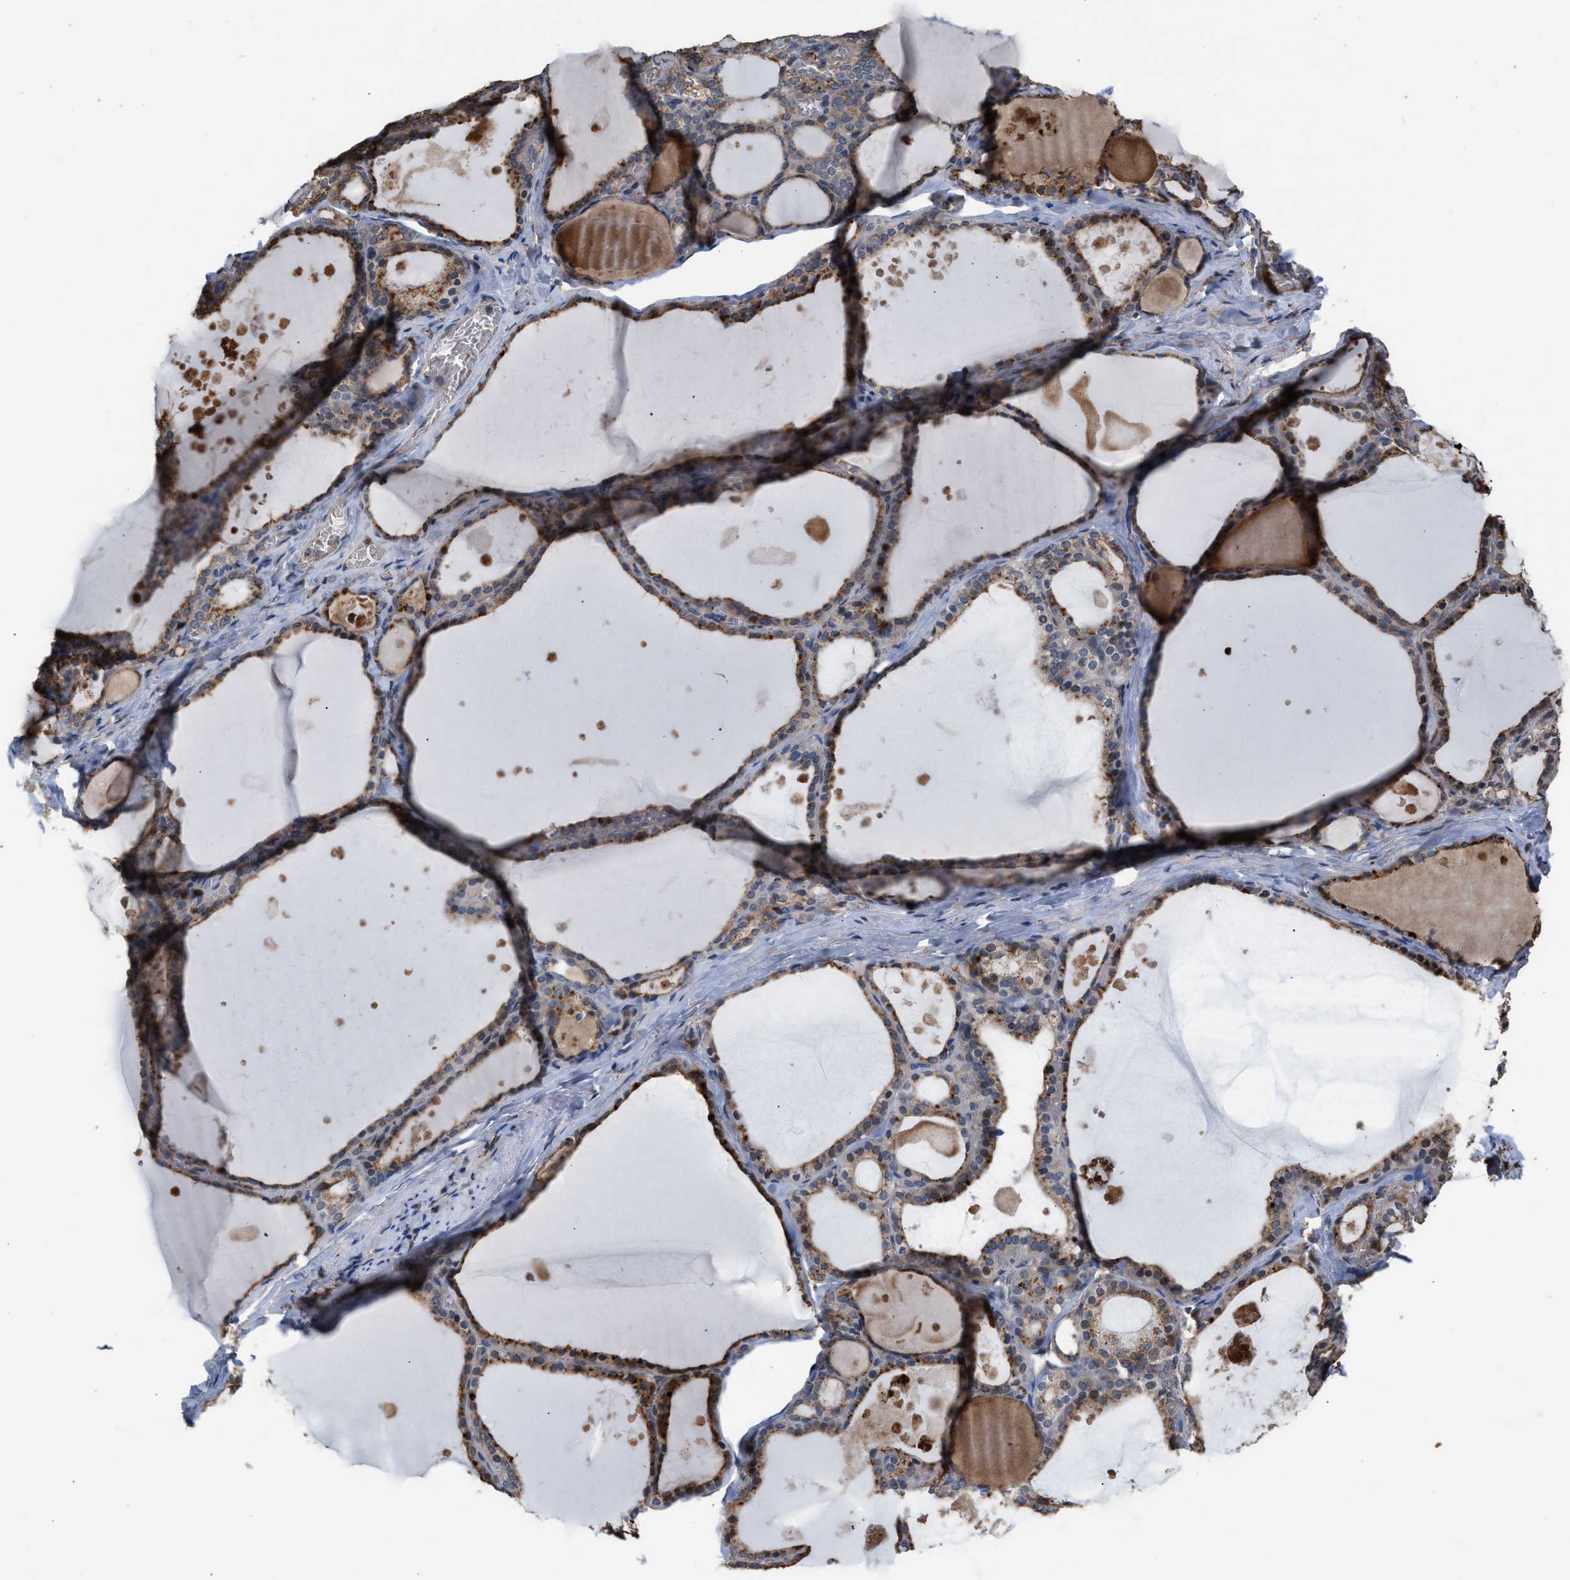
{"staining": {"intensity": "moderate", "quantity": ">75%", "location": "cytoplasmic/membranous"}, "tissue": "thyroid gland", "cell_type": "Glandular cells", "image_type": "normal", "snomed": [{"axis": "morphology", "description": "Normal tissue, NOS"}, {"axis": "topography", "description": "Thyroid gland"}], "caption": "A high-resolution photomicrograph shows immunohistochemistry staining of benign thyroid gland, which exhibits moderate cytoplasmic/membranous expression in about >75% of glandular cells.", "gene": "ELMO3", "patient": {"sex": "male", "age": 56}}